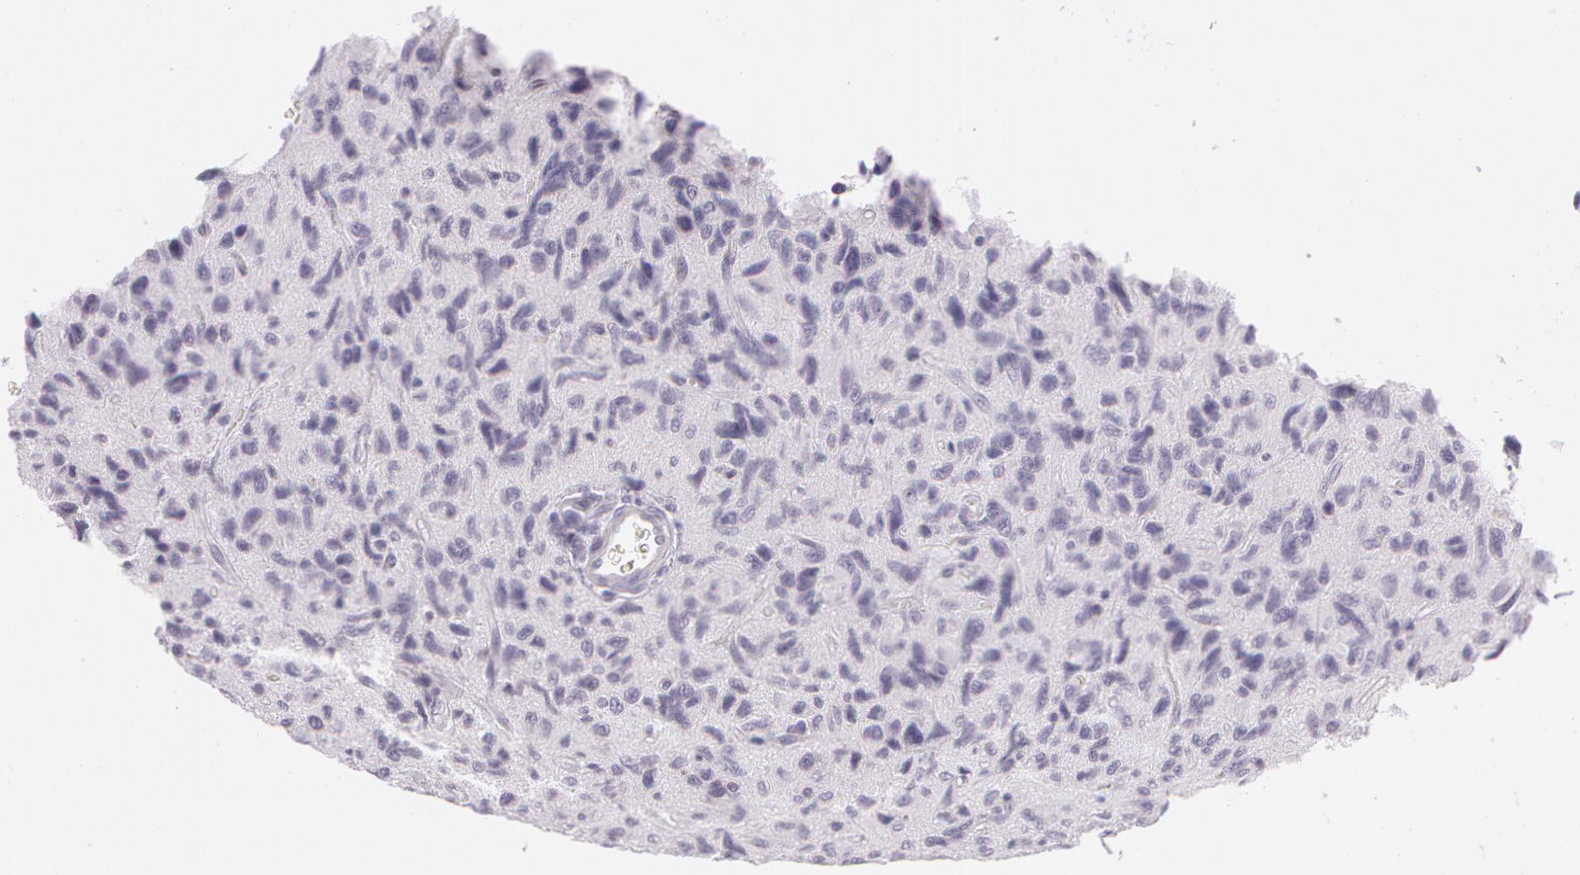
{"staining": {"intensity": "negative", "quantity": "none", "location": "none"}, "tissue": "glioma", "cell_type": "Tumor cells", "image_type": "cancer", "snomed": [{"axis": "morphology", "description": "Glioma, malignant, High grade"}, {"axis": "topography", "description": "Brain"}], "caption": "High magnification brightfield microscopy of malignant glioma (high-grade) stained with DAB (brown) and counterstained with hematoxylin (blue): tumor cells show no significant expression. (DAB (3,3'-diaminobenzidine) immunohistochemistry, high magnification).", "gene": "OTC", "patient": {"sex": "female", "age": 60}}